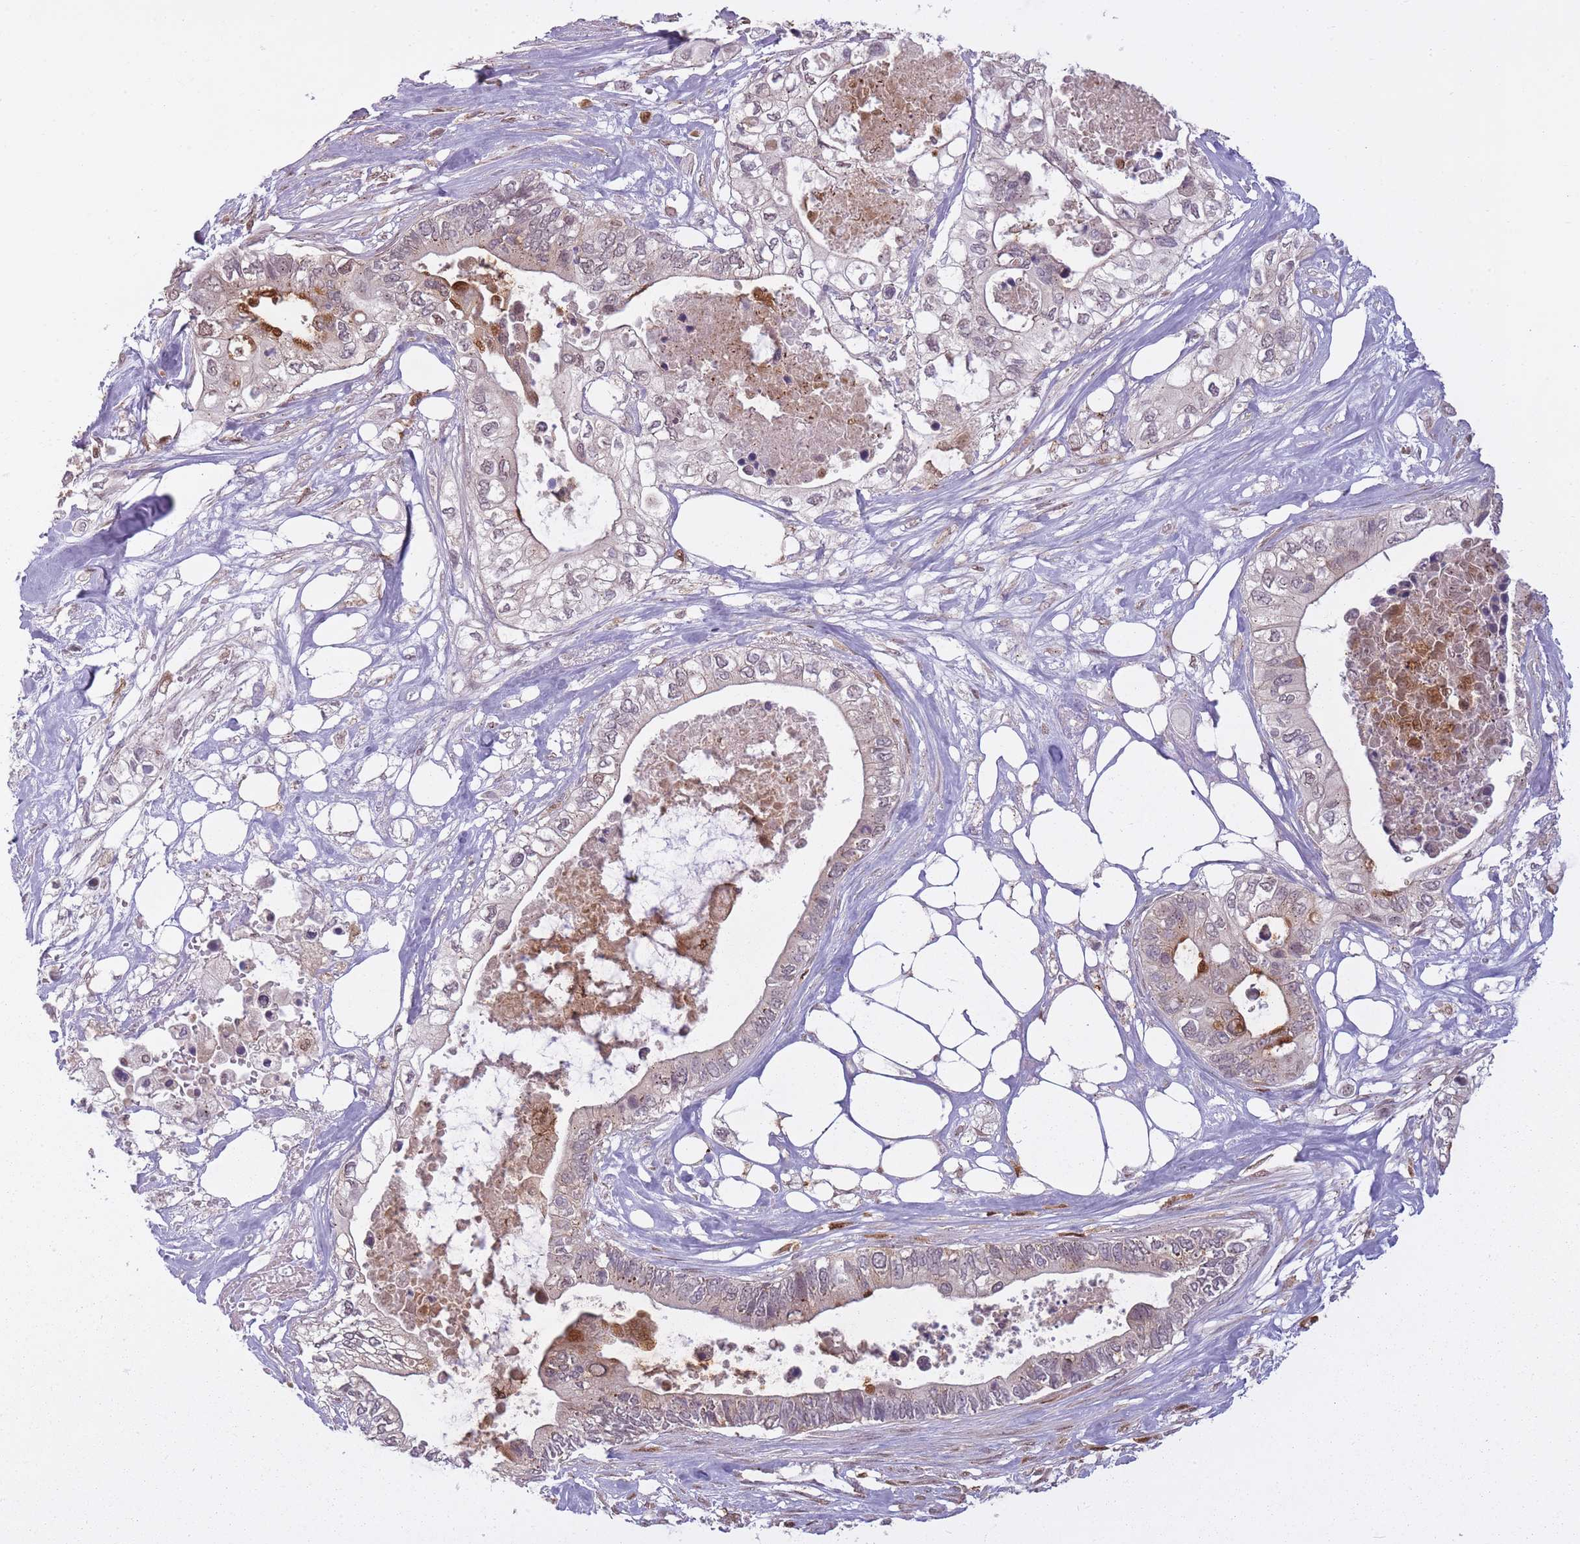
{"staining": {"intensity": "weak", "quantity": "<25%", "location": "cytoplasmic/membranous"}, "tissue": "pancreatic cancer", "cell_type": "Tumor cells", "image_type": "cancer", "snomed": [{"axis": "morphology", "description": "Adenocarcinoma, NOS"}, {"axis": "topography", "description": "Pancreas"}], "caption": "Pancreatic adenocarcinoma was stained to show a protein in brown. There is no significant staining in tumor cells. (DAB (3,3'-diaminobenzidine) immunohistochemistry (IHC) visualized using brightfield microscopy, high magnification).", "gene": "LGALS9", "patient": {"sex": "female", "age": 63}}